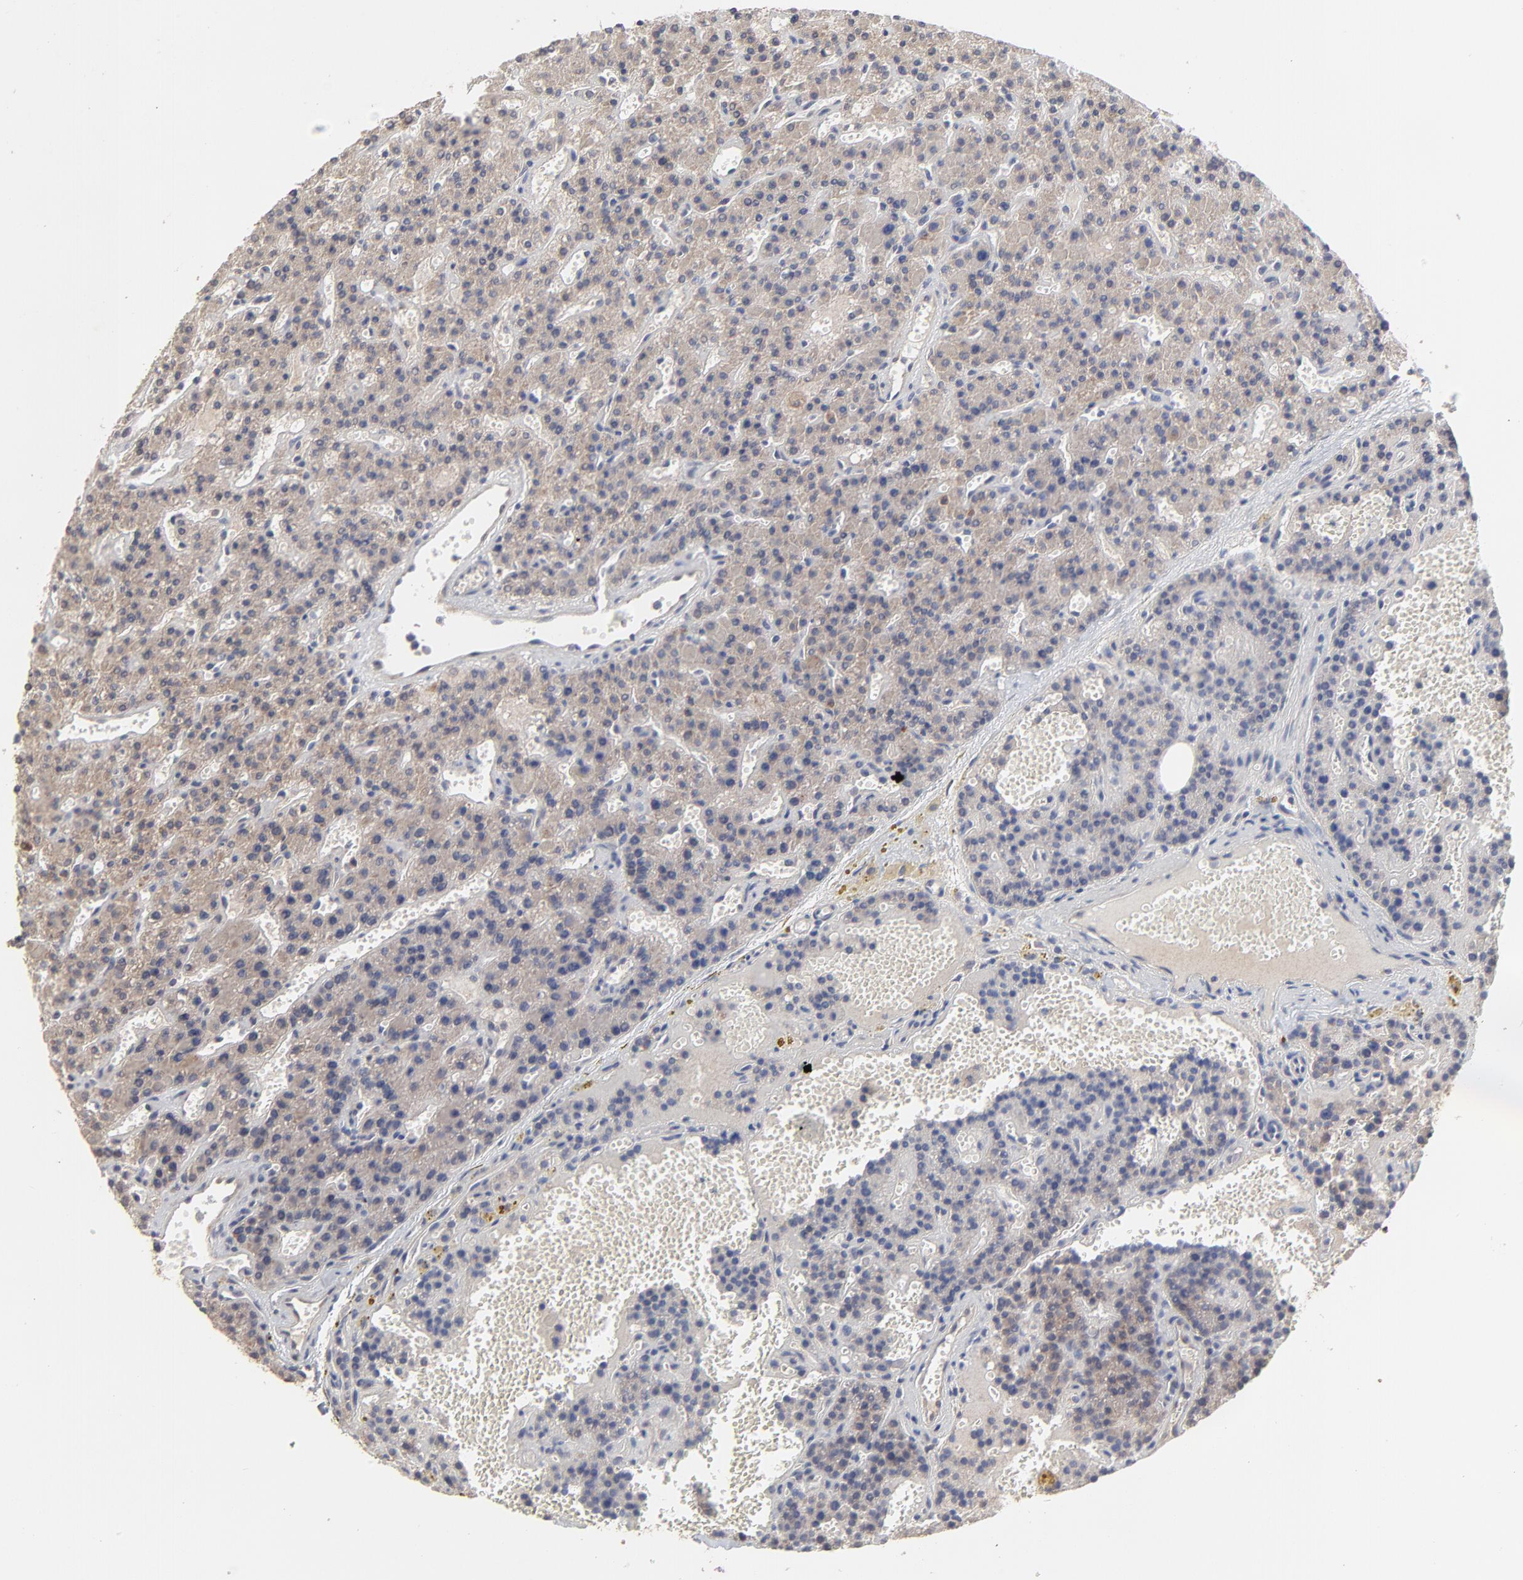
{"staining": {"intensity": "strong", "quantity": ">75%", "location": "cytoplasmic/membranous"}, "tissue": "parathyroid gland", "cell_type": "Glandular cells", "image_type": "normal", "snomed": [{"axis": "morphology", "description": "Normal tissue, NOS"}, {"axis": "topography", "description": "Parathyroid gland"}], "caption": "IHC of benign human parathyroid gland reveals high levels of strong cytoplasmic/membranous staining in about >75% of glandular cells. The staining was performed using DAB (3,3'-diaminobenzidine) to visualize the protein expression in brown, while the nuclei were stained in blue with hematoxylin (Magnification: 20x).", "gene": "RAB9A", "patient": {"sex": "male", "age": 25}}